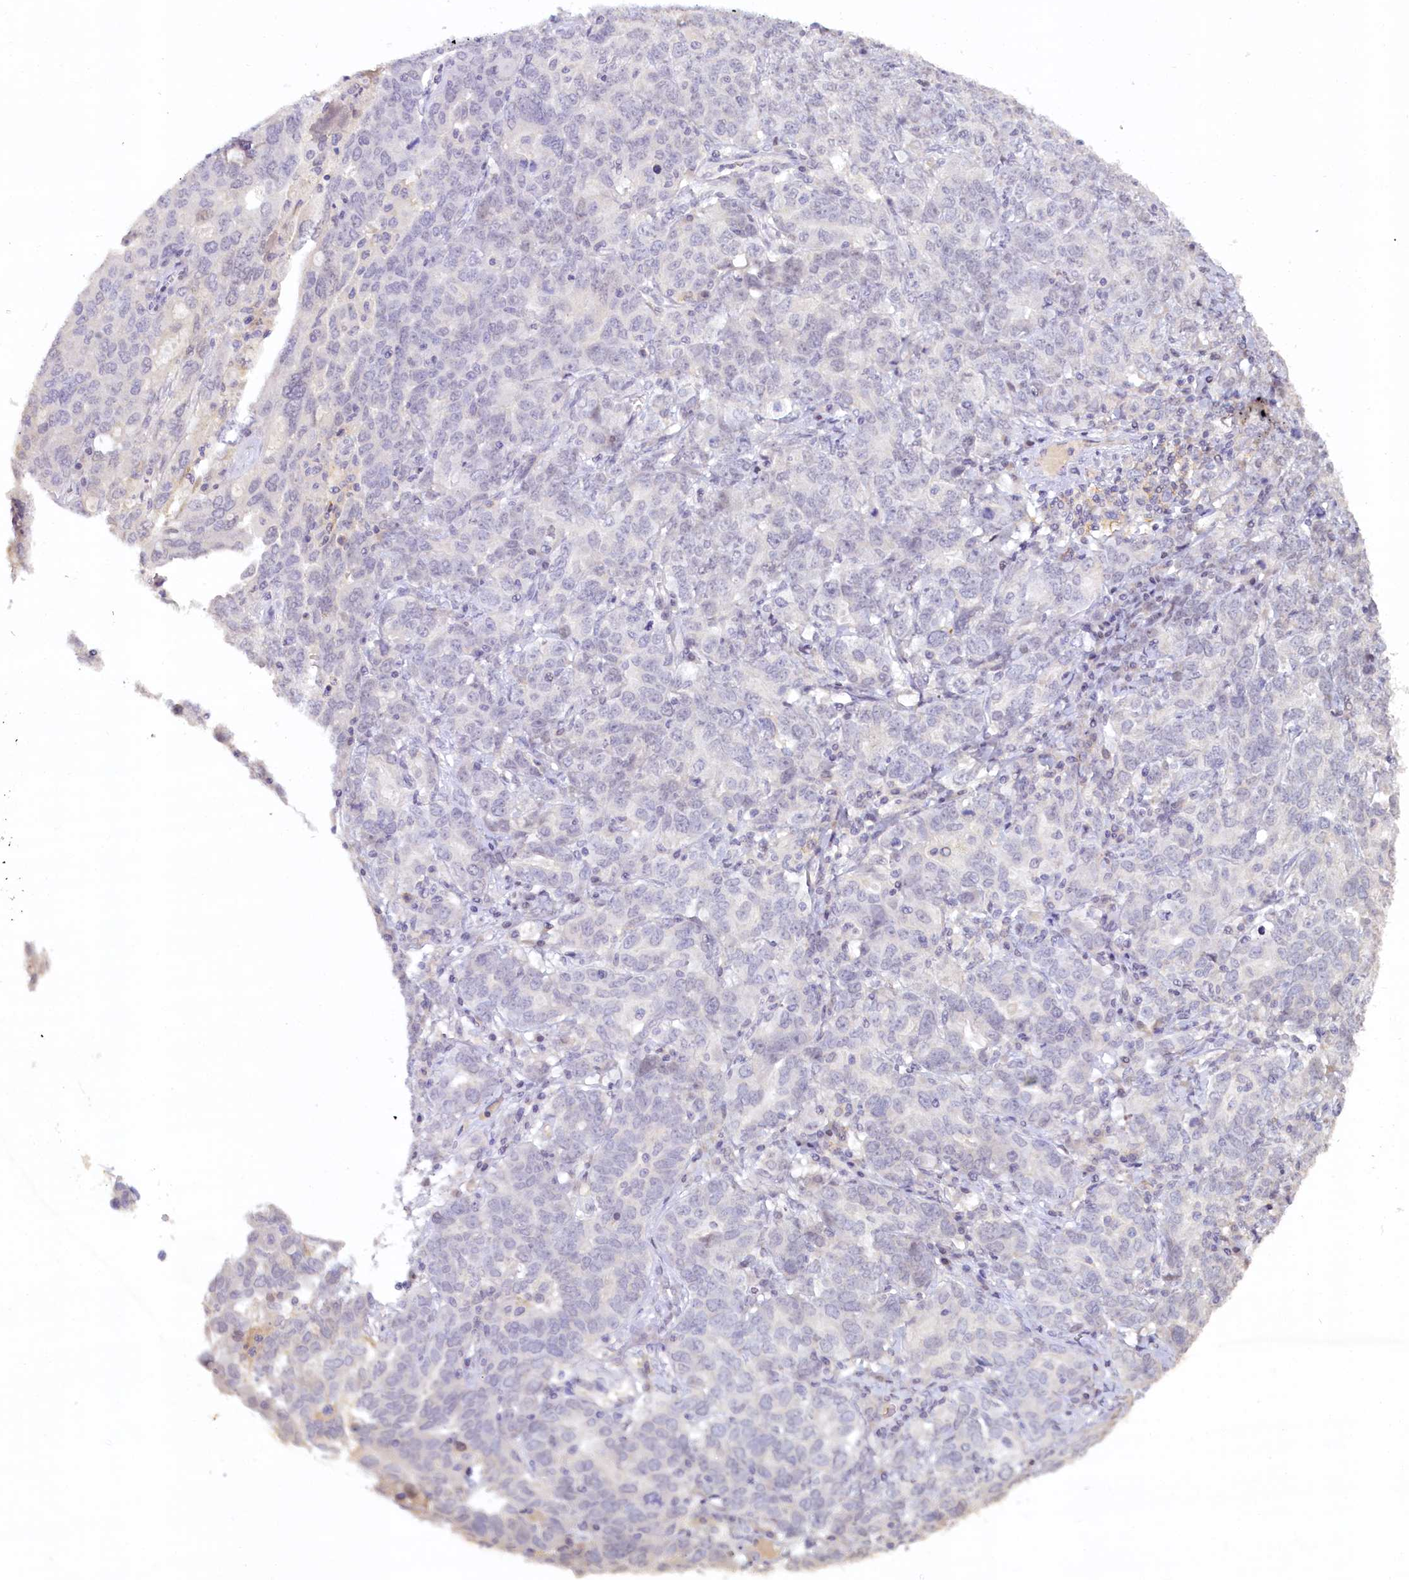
{"staining": {"intensity": "negative", "quantity": "none", "location": "none"}, "tissue": "ovarian cancer", "cell_type": "Tumor cells", "image_type": "cancer", "snomed": [{"axis": "morphology", "description": "Carcinoma, endometroid"}, {"axis": "topography", "description": "Ovary"}], "caption": "Endometroid carcinoma (ovarian) stained for a protein using immunohistochemistry (IHC) exhibits no staining tumor cells.", "gene": "MUCL1", "patient": {"sex": "female", "age": 62}}